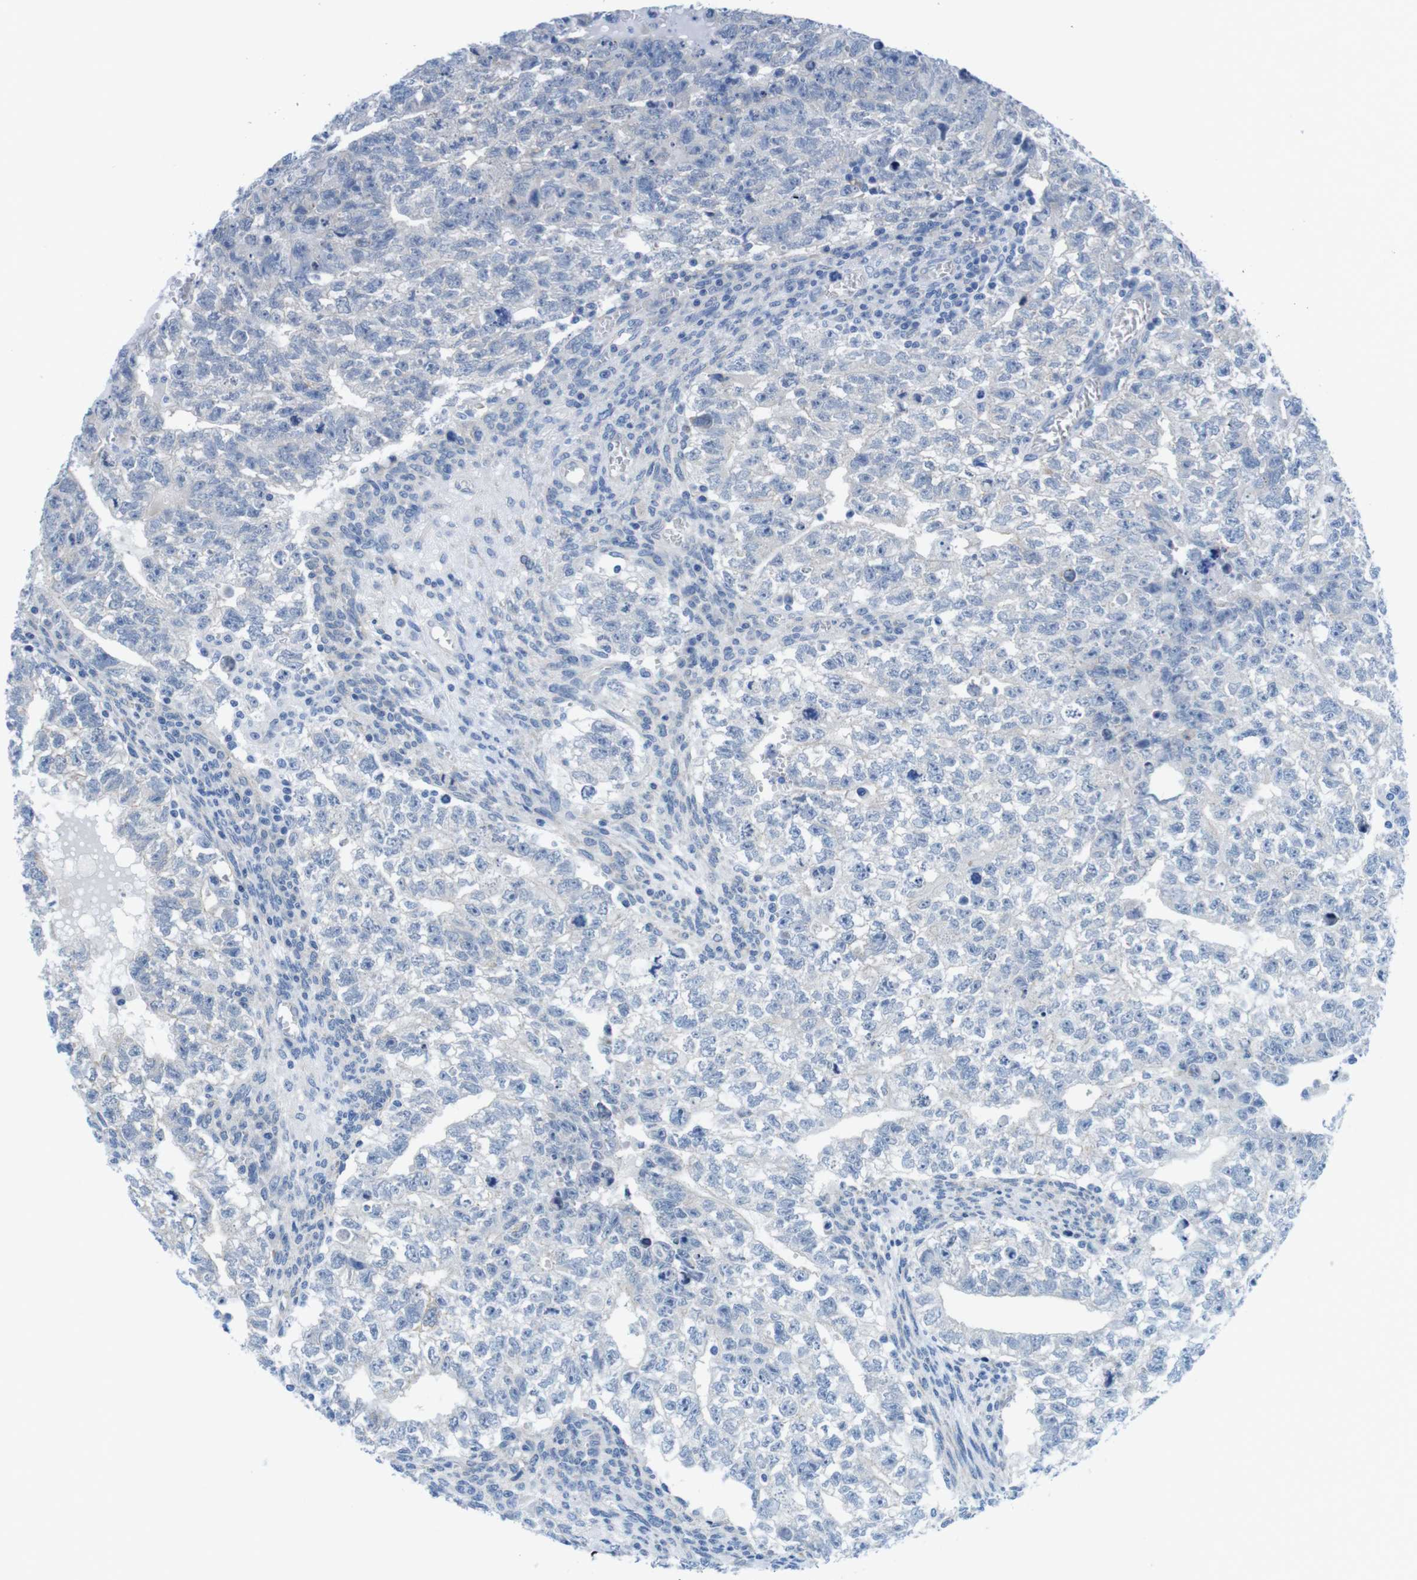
{"staining": {"intensity": "negative", "quantity": "none", "location": "none"}, "tissue": "testis cancer", "cell_type": "Tumor cells", "image_type": "cancer", "snomed": [{"axis": "morphology", "description": "Seminoma, NOS"}, {"axis": "morphology", "description": "Carcinoma, Embryonal, NOS"}, {"axis": "topography", "description": "Testis"}], "caption": "Image shows no protein staining in tumor cells of embryonal carcinoma (testis) tissue.", "gene": "CDH8", "patient": {"sex": "male", "age": 38}}